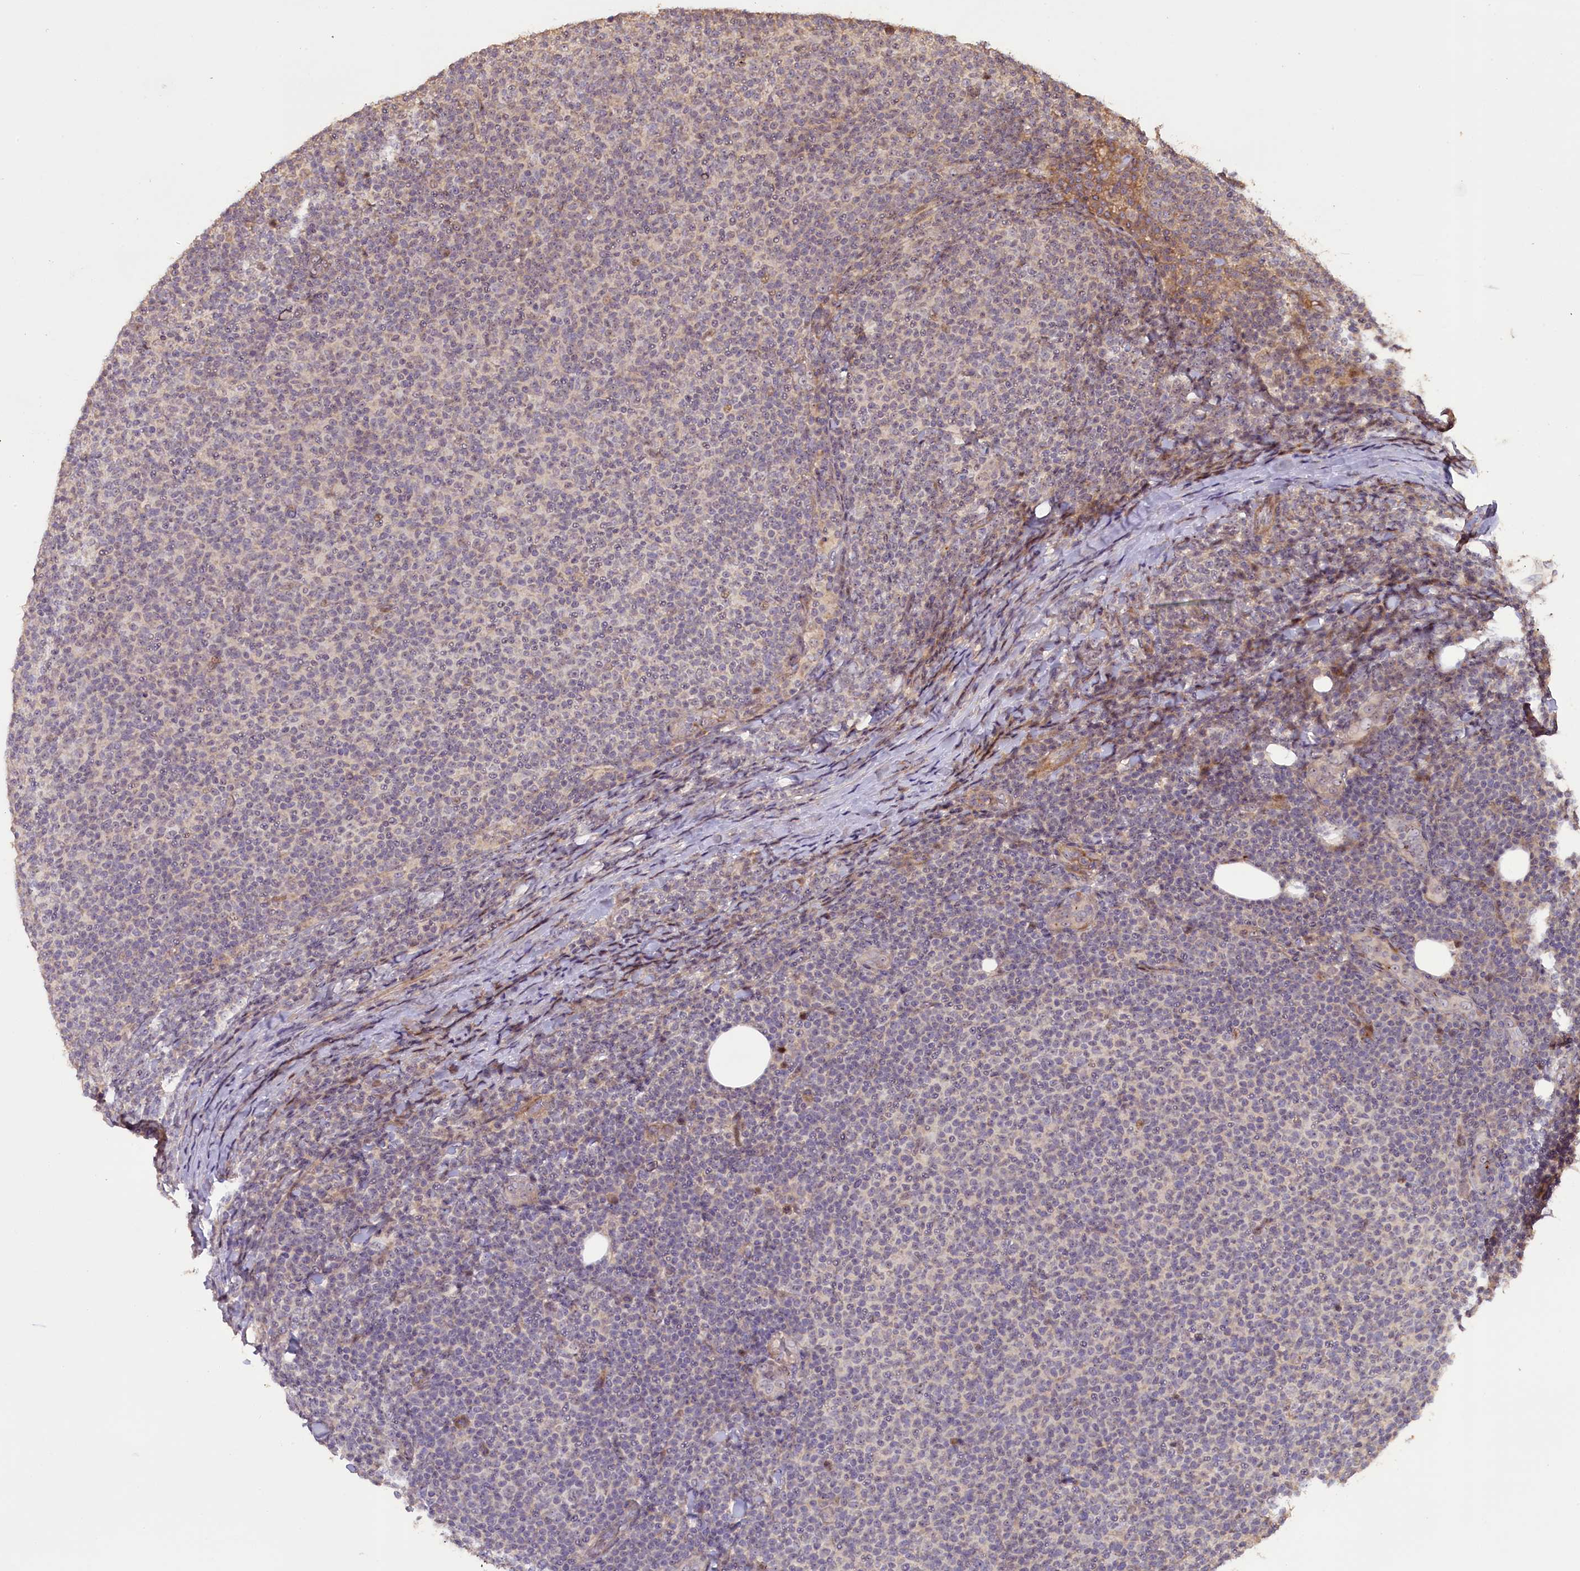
{"staining": {"intensity": "negative", "quantity": "none", "location": "none"}, "tissue": "lymphoma", "cell_type": "Tumor cells", "image_type": "cancer", "snomed": [{"axis": "morphology", "description": "Malignant lymphoma, non-Hodgkin's type, Low grade"}, {"axis": "topography", "description": "Lymph node"}], "caption": "The IHC micrograph has no significant staining in tumor cells of lymphoma tissue.", "gene": "FUZ", "patient": {"sex": "male", "age": 66}}